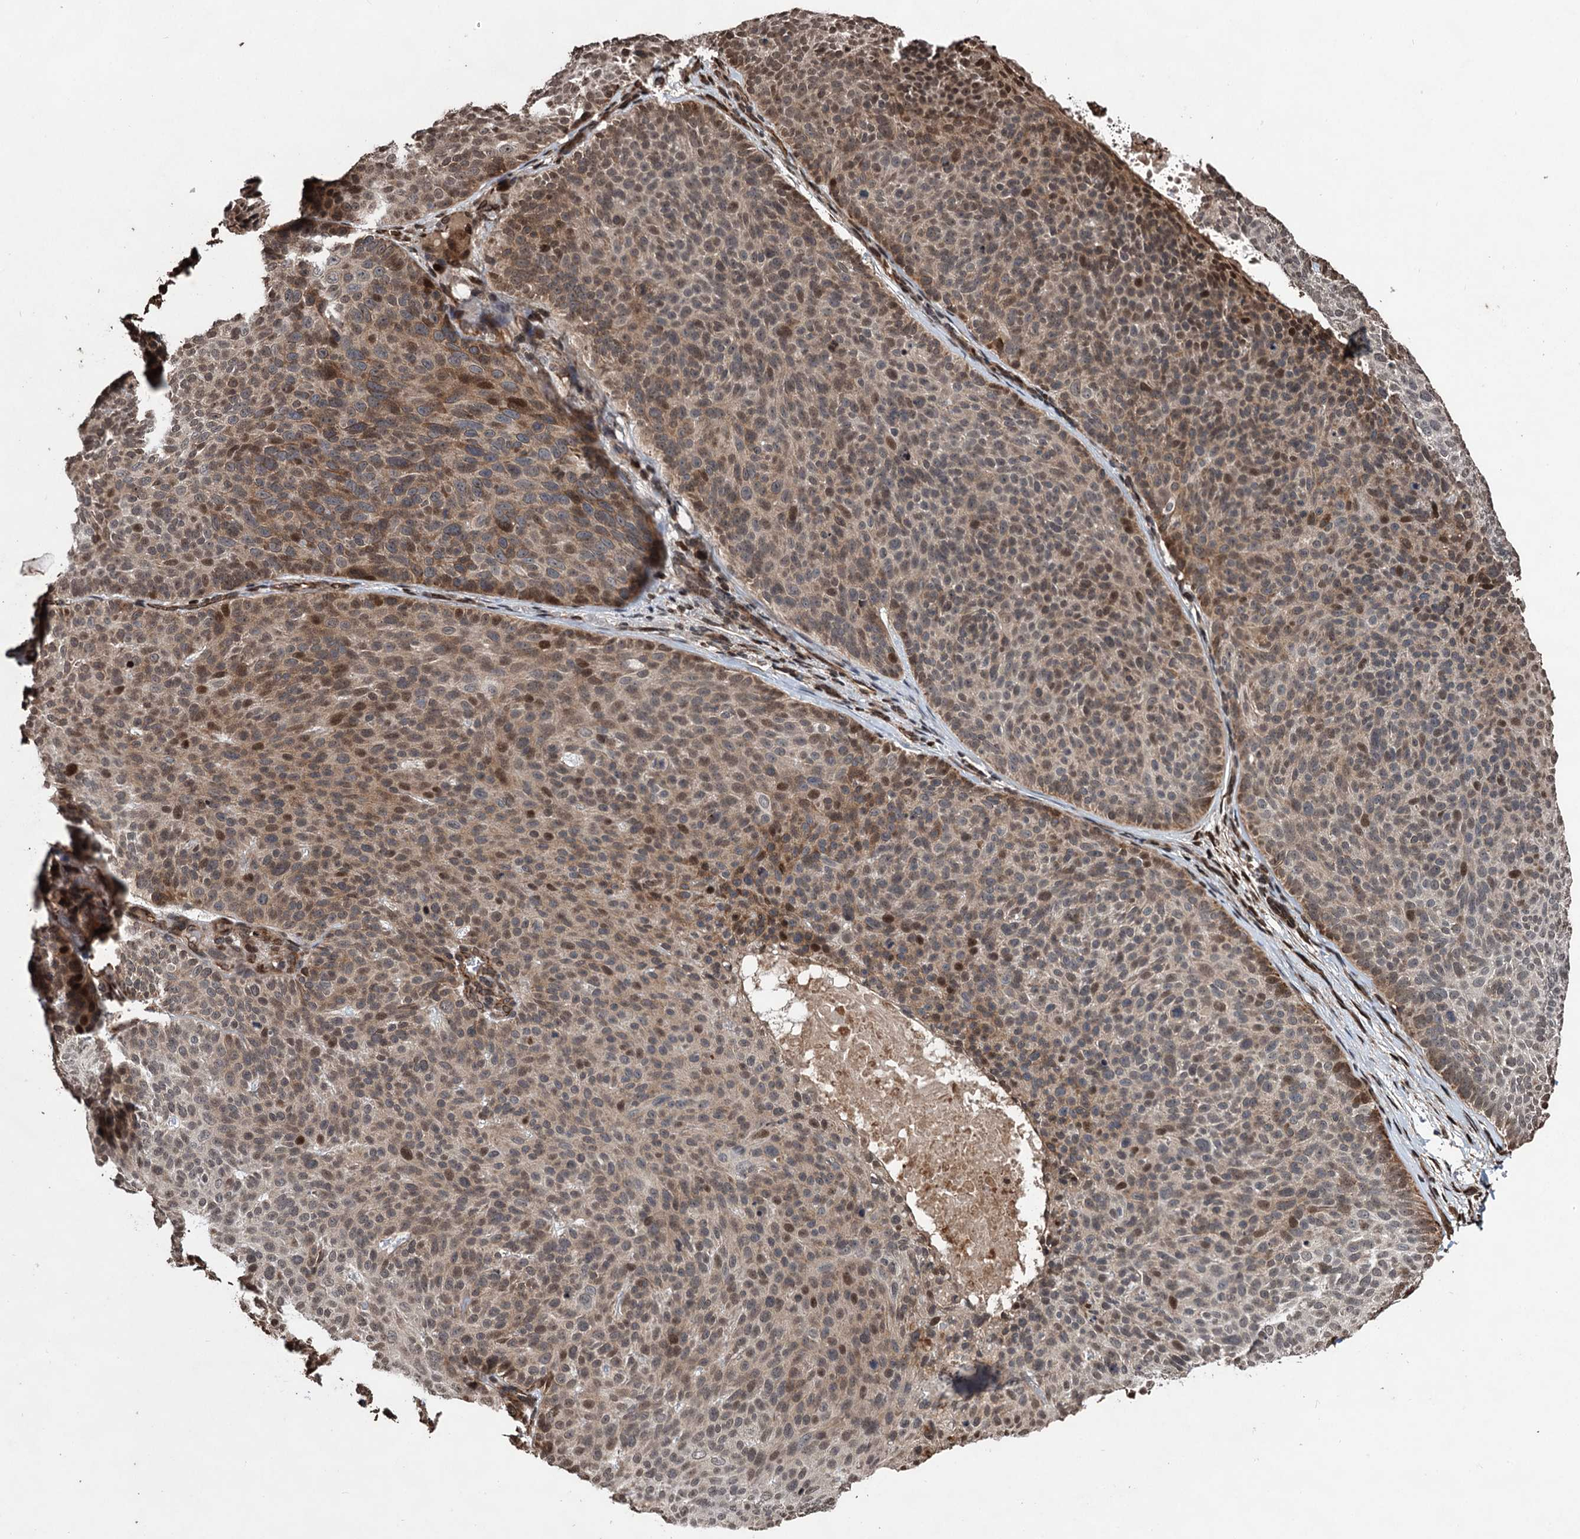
{"staining": {"intensity": "moderate", "quantity": "25%-75%", "location": "cytoplasmic/membranous,nuclear"}, "tissue": "skin cancer", "cell_type": "Tumor cells", "image_type": "cancer", "snomed": [{"axis": "morphology", "description": "Basal cell carcinoma"}, {"axis": "topography", "description": "Skin"}], "caption": "An IHC image of neoplastic tissue is shown. Protein staining in brown shows moderate cytoplasmic/membranous and nuclear positivity in skin cancer within tumor cells.", "gene": "EYA4", "patient": {"sex": "male", "age": 85}}